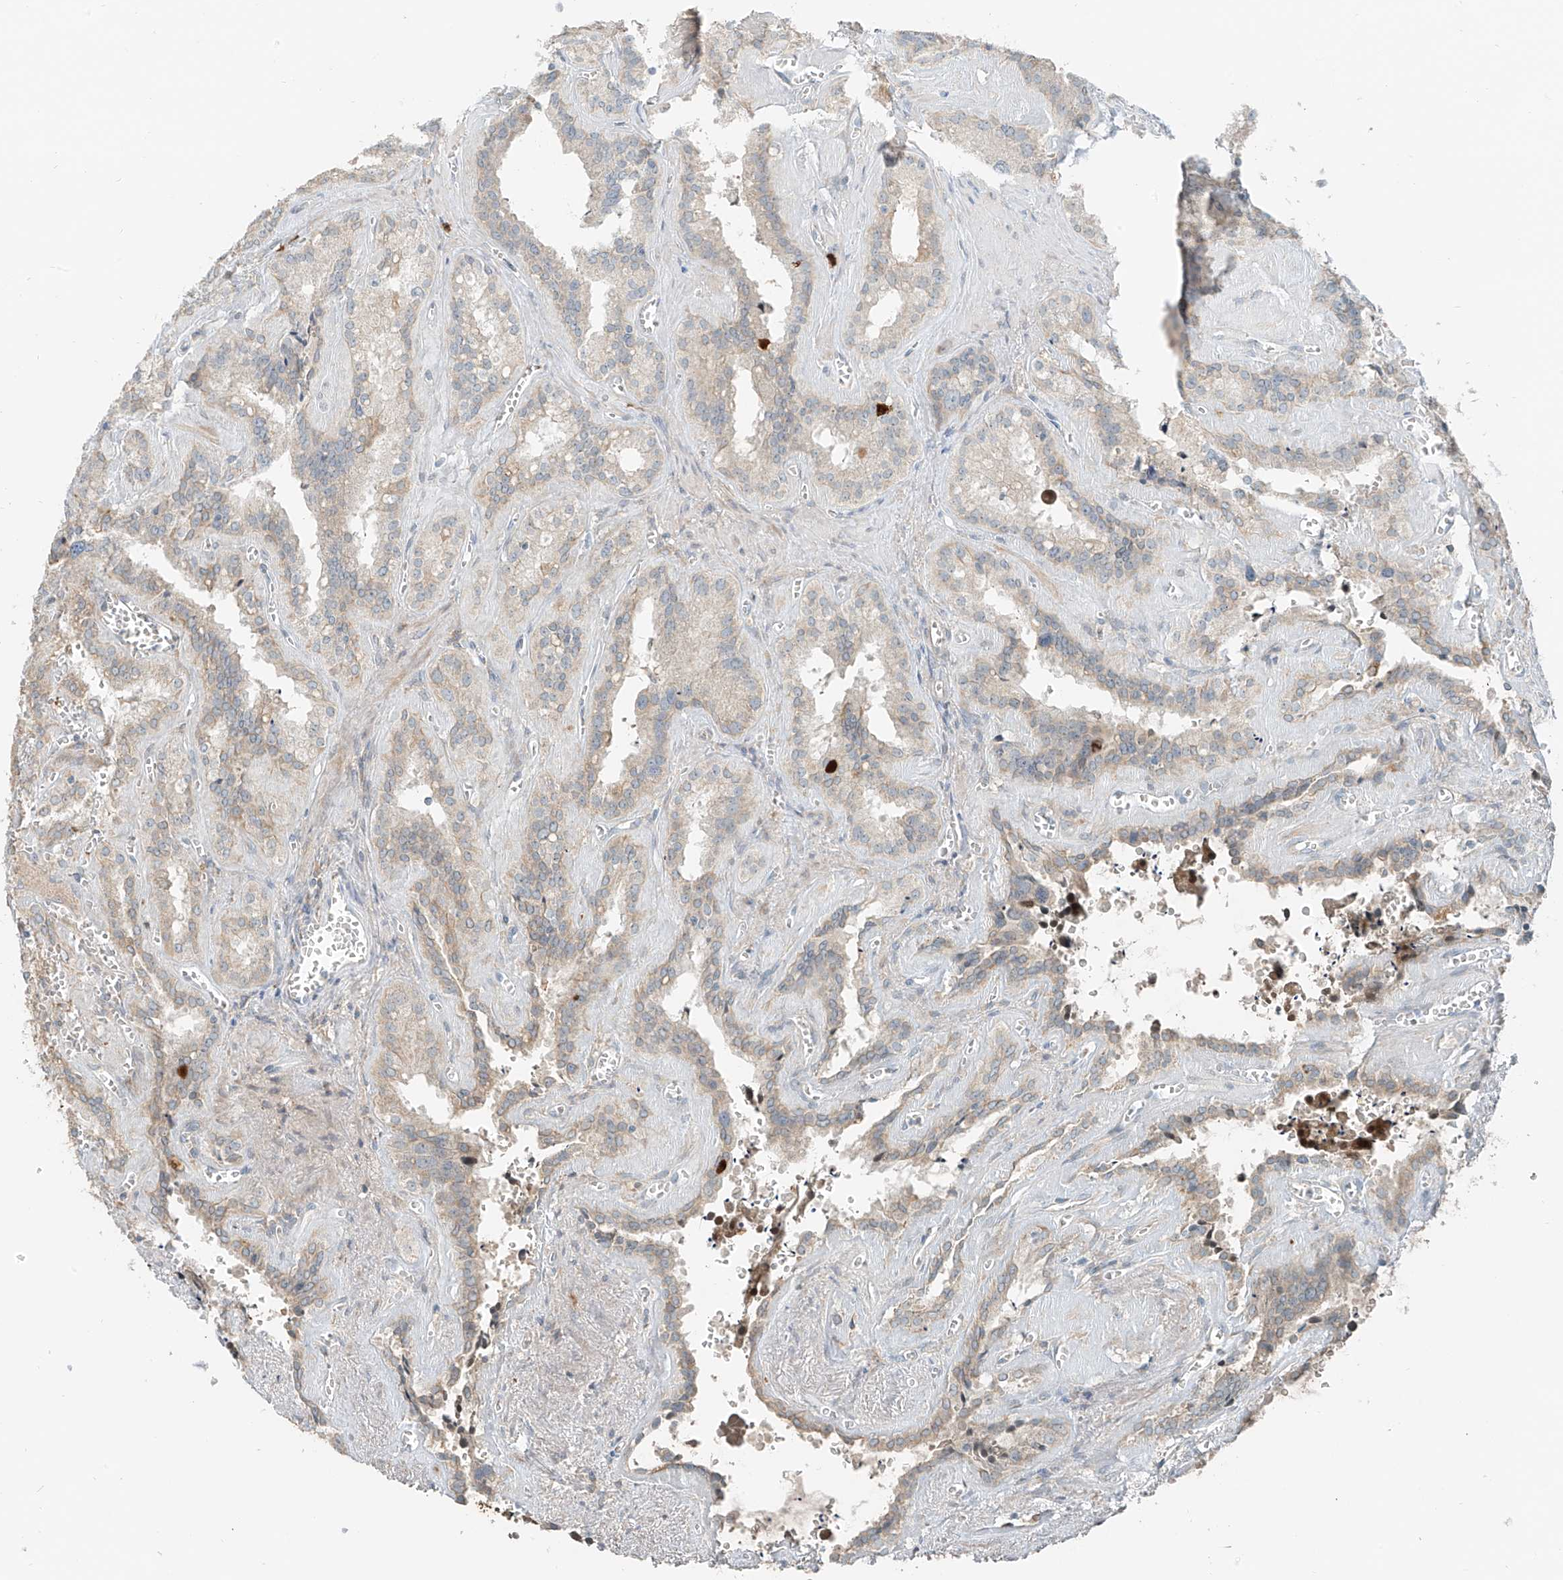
{"staining": {"intensity": "weak", "quantity": "<25%", "location": "cytoplasmic/membranous"}, "tissue": "seminal vesicle", "cell_type": "Glandular cells", "image_type": "normal", "snomed": [{"axis": "morphology", "description": "Normal tissue, NOS"}, {"axis": "topography", "description": "Prostate"}, {"axis": "topography", "description": "Seminal veicle"}], "caption": "Immunohistochemistry of normal seminal vesicle exhibits no positivity in glandular cells.", "gene": "FSTL1", "patient": {"sex": "male", "age": 59}}